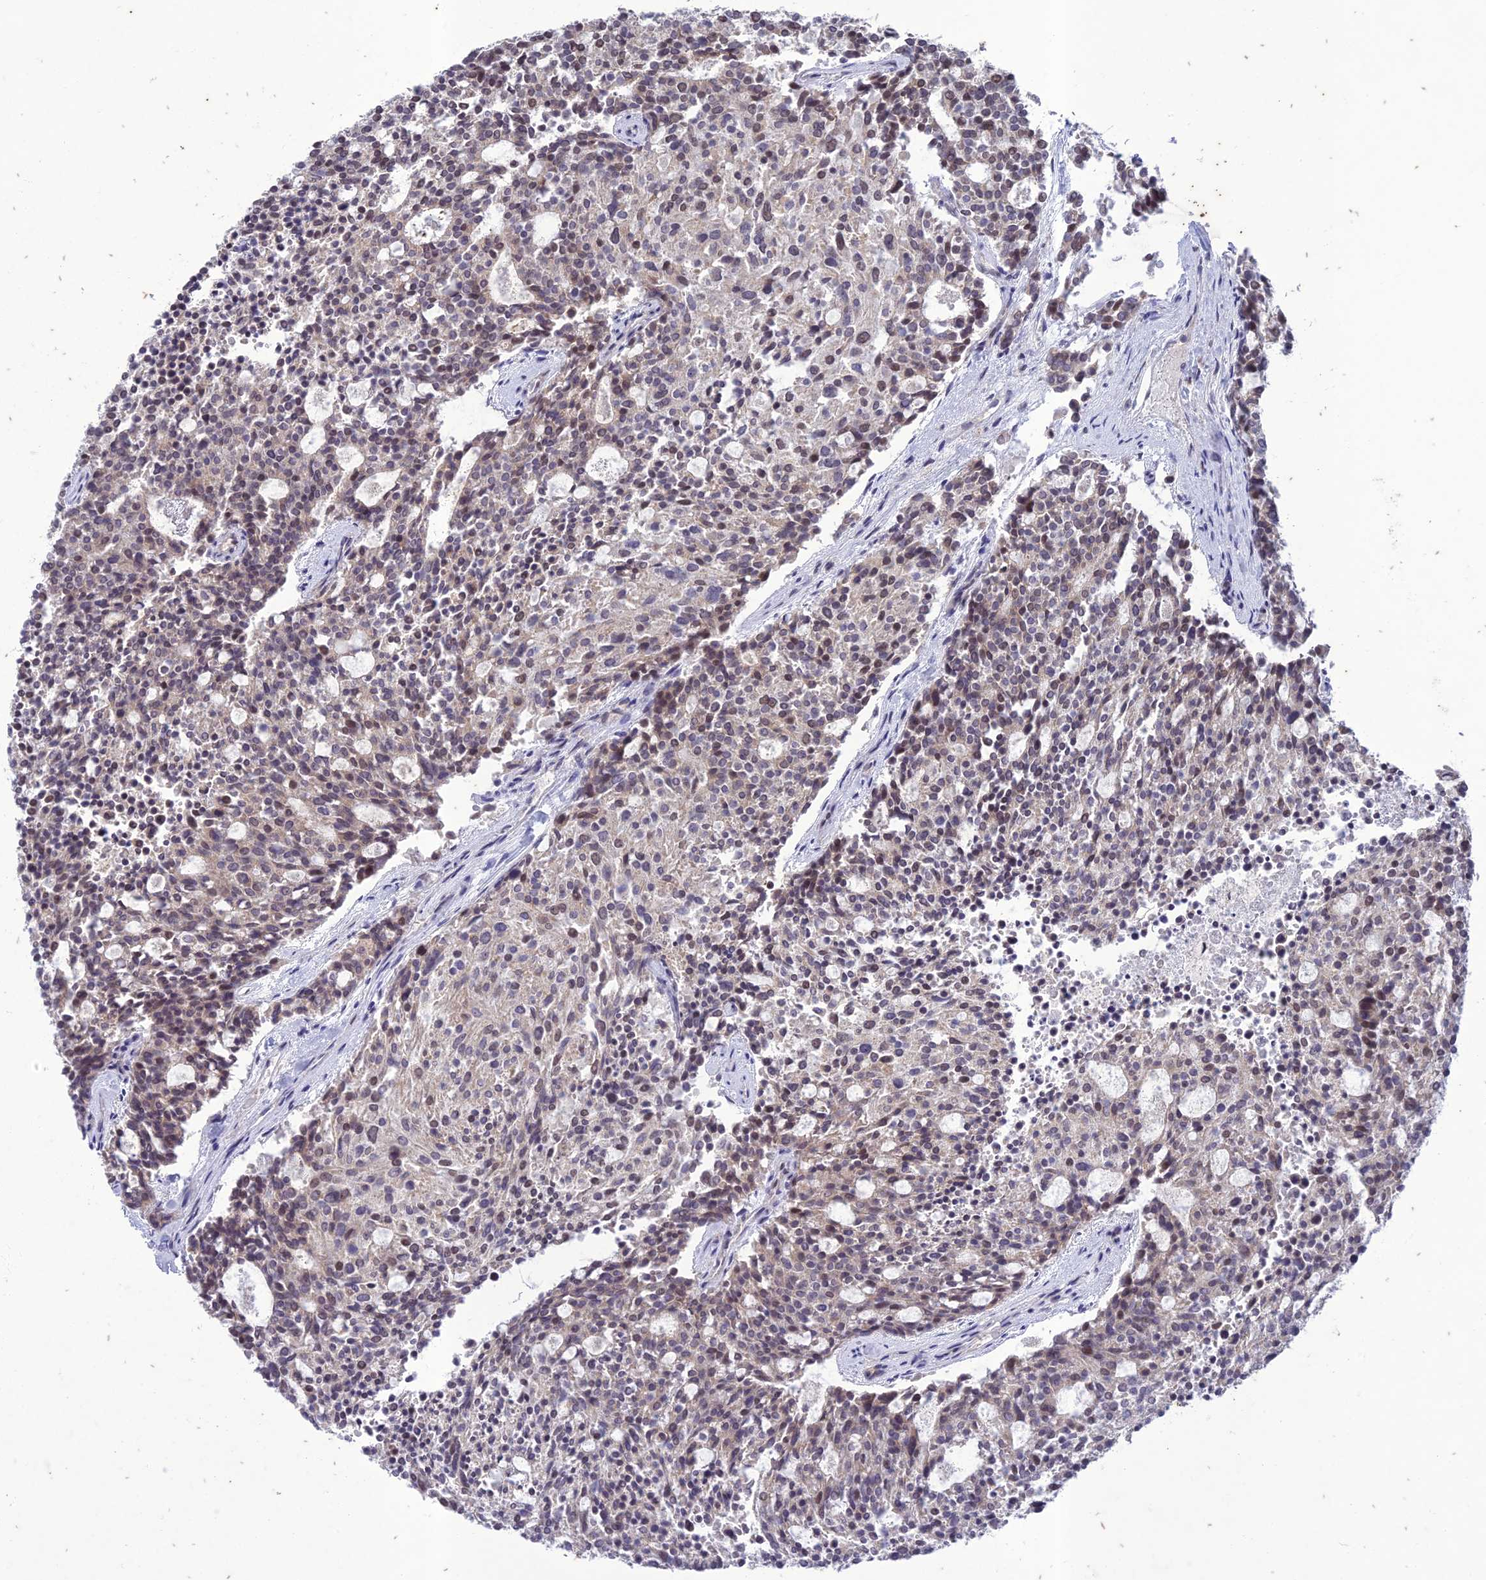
{"staining": {"intensity": "weak", "quantity": "<25%", "location": "nuclear"}, "tissue": "carcinoid", "cell_type": "Tumor cells", "image_type": "cancer", "snomed": [{"axis": "morphology", "description": "Carcinoid, malignant, NOS"}, {"axis": "topography", "description": "Pancreas"}], "caption": "Human carcinoid (malignant) stained for a protein using IHC shows no positivity in tumor cells.", "gene": "POP4", "patient": {"sex": "female", "age": 54}}